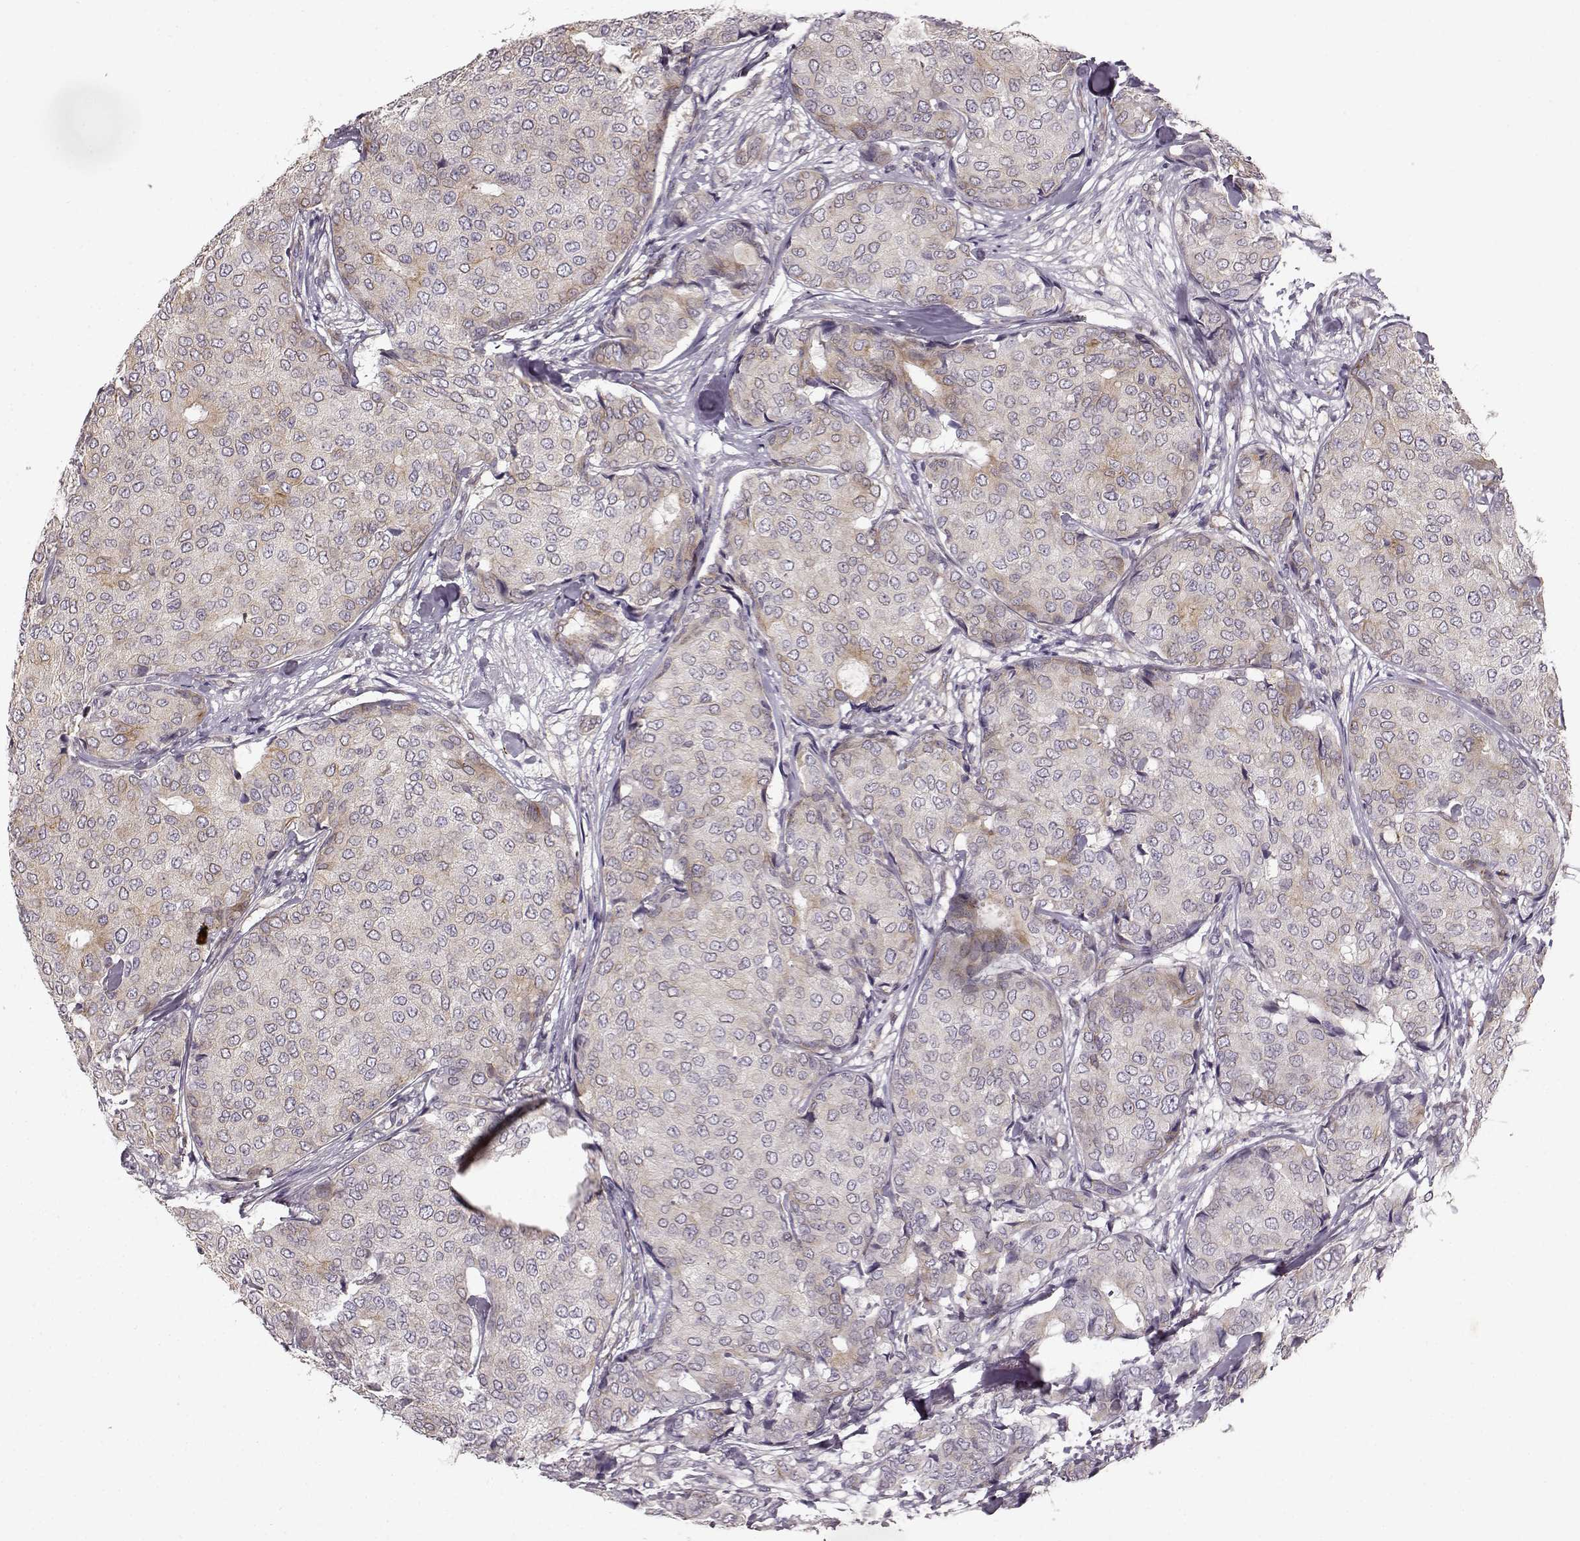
{"staining": {"intensity": "weak", "quantity": "<25%", "location": "cytoplasmic/membranous"}, "tissue": "breast cancer", "cell_type": "Tumor cells", "image_type": "cancer", "snomed": [{"axis": "morphology", "description": "Duct carcinoma"}, {"axis": "topography", "description": "Breast"}], "caption": "Immunohistochemical staining of breast cancer displays no significant positivity in tumor cells. The staining was performed using DAB (3,3'-diaminobenzidine) to visualize the protein expression in brown, while the nuclei were stained in blue with hematoxylin (Magnification: 20x).", "gene": "MTR", "patient": {"sex": "female", "age": 75}}